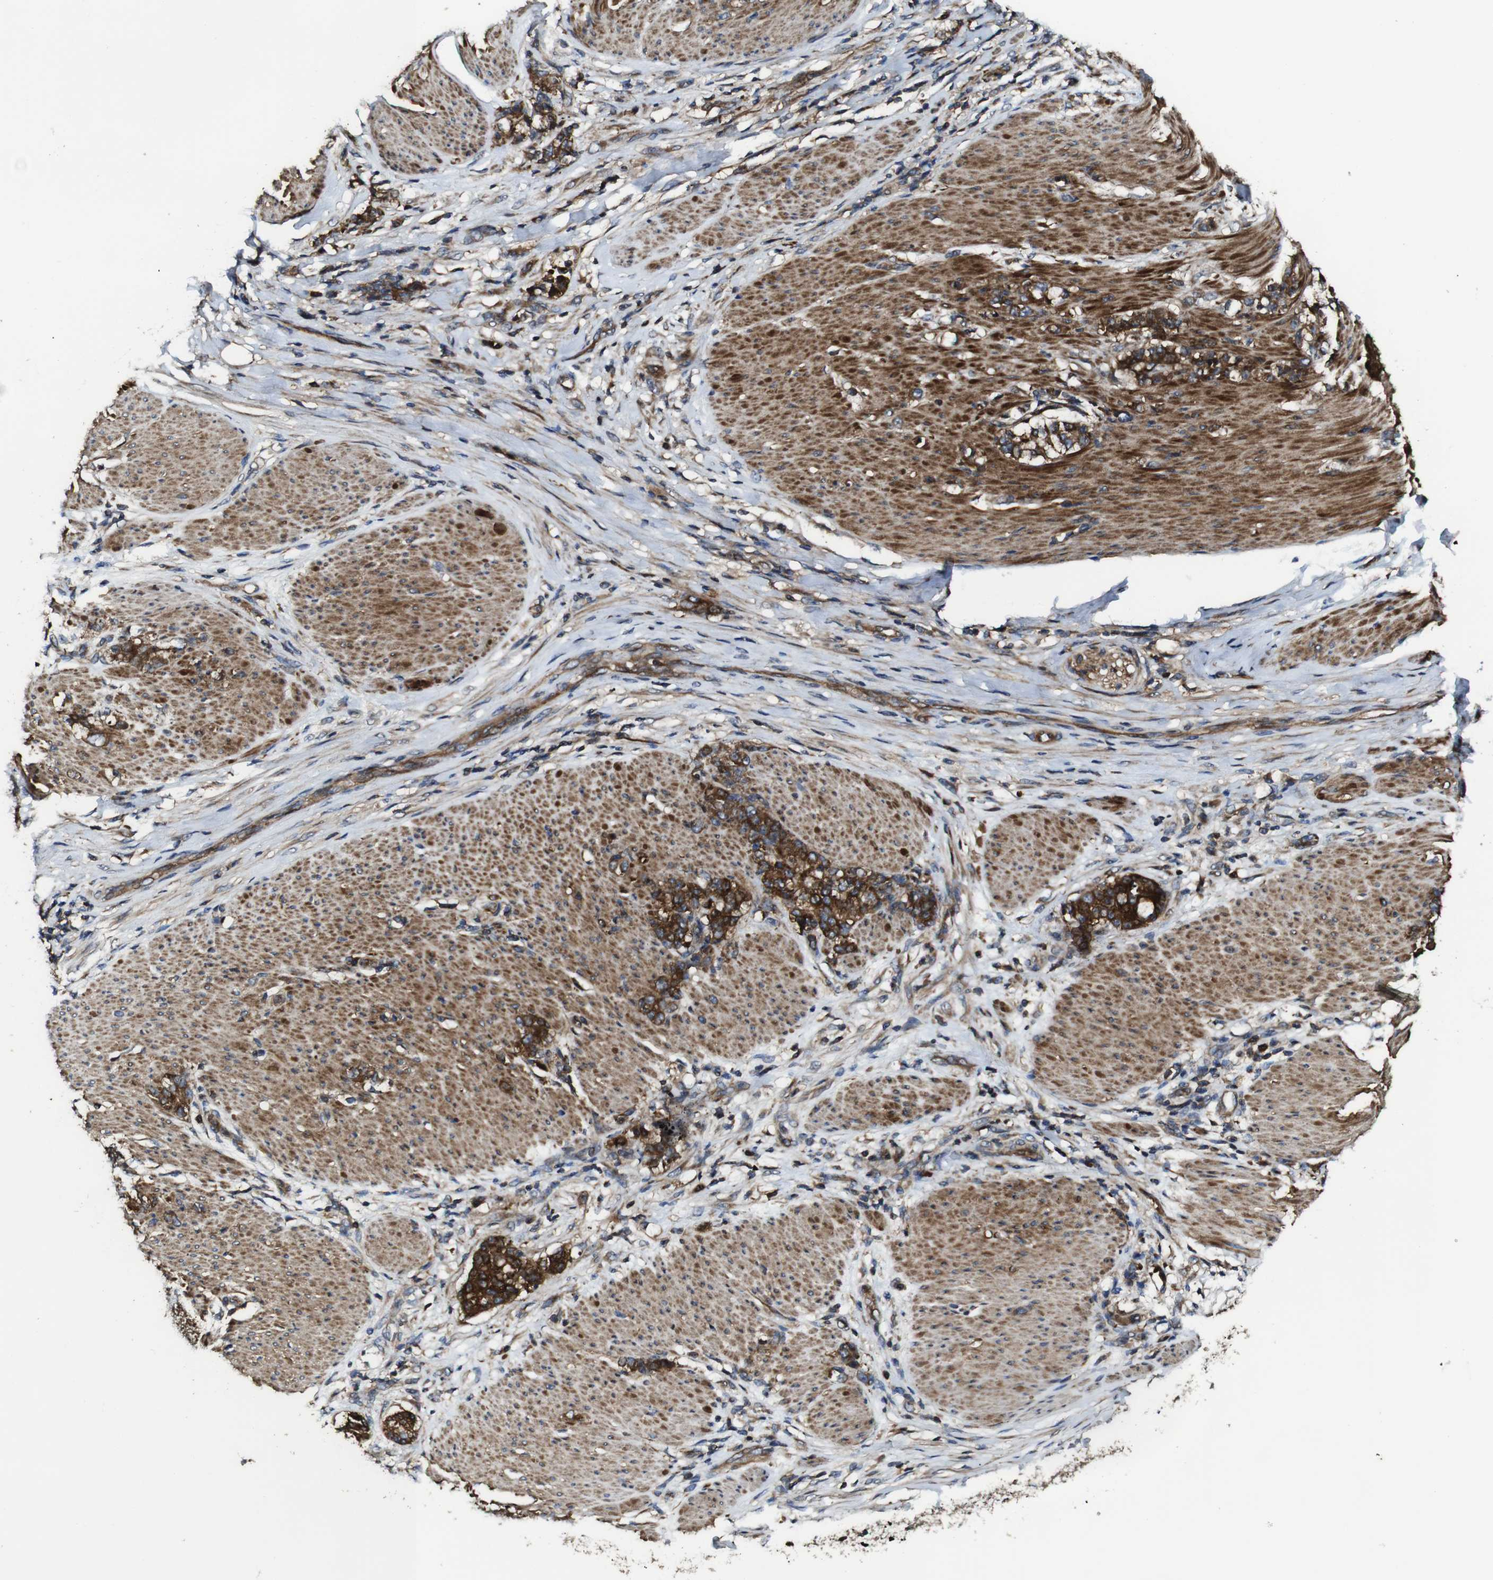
{"staining": {"intensity": "strong", "quantity": ">75%", "location": "cytoplasmic/membranous"}, "tissue": "stomach cancer", "cell_type": "Tumor cells", "image_type": "cancer", "snomed": [{"axis": "morphology", "description": "Adenocarcinoma, NOS"}, {"axis": "topography", "description": "Stomach, lower"}], "caption": "Stomach adenocarcinoma was stained to show a protein in brown. There is high levels of strong cytoplasmic/membranous staining in approximately >75% of tumor cells.", "gene": "TNIK", "patient": {"sex": "male", "age": 88}}